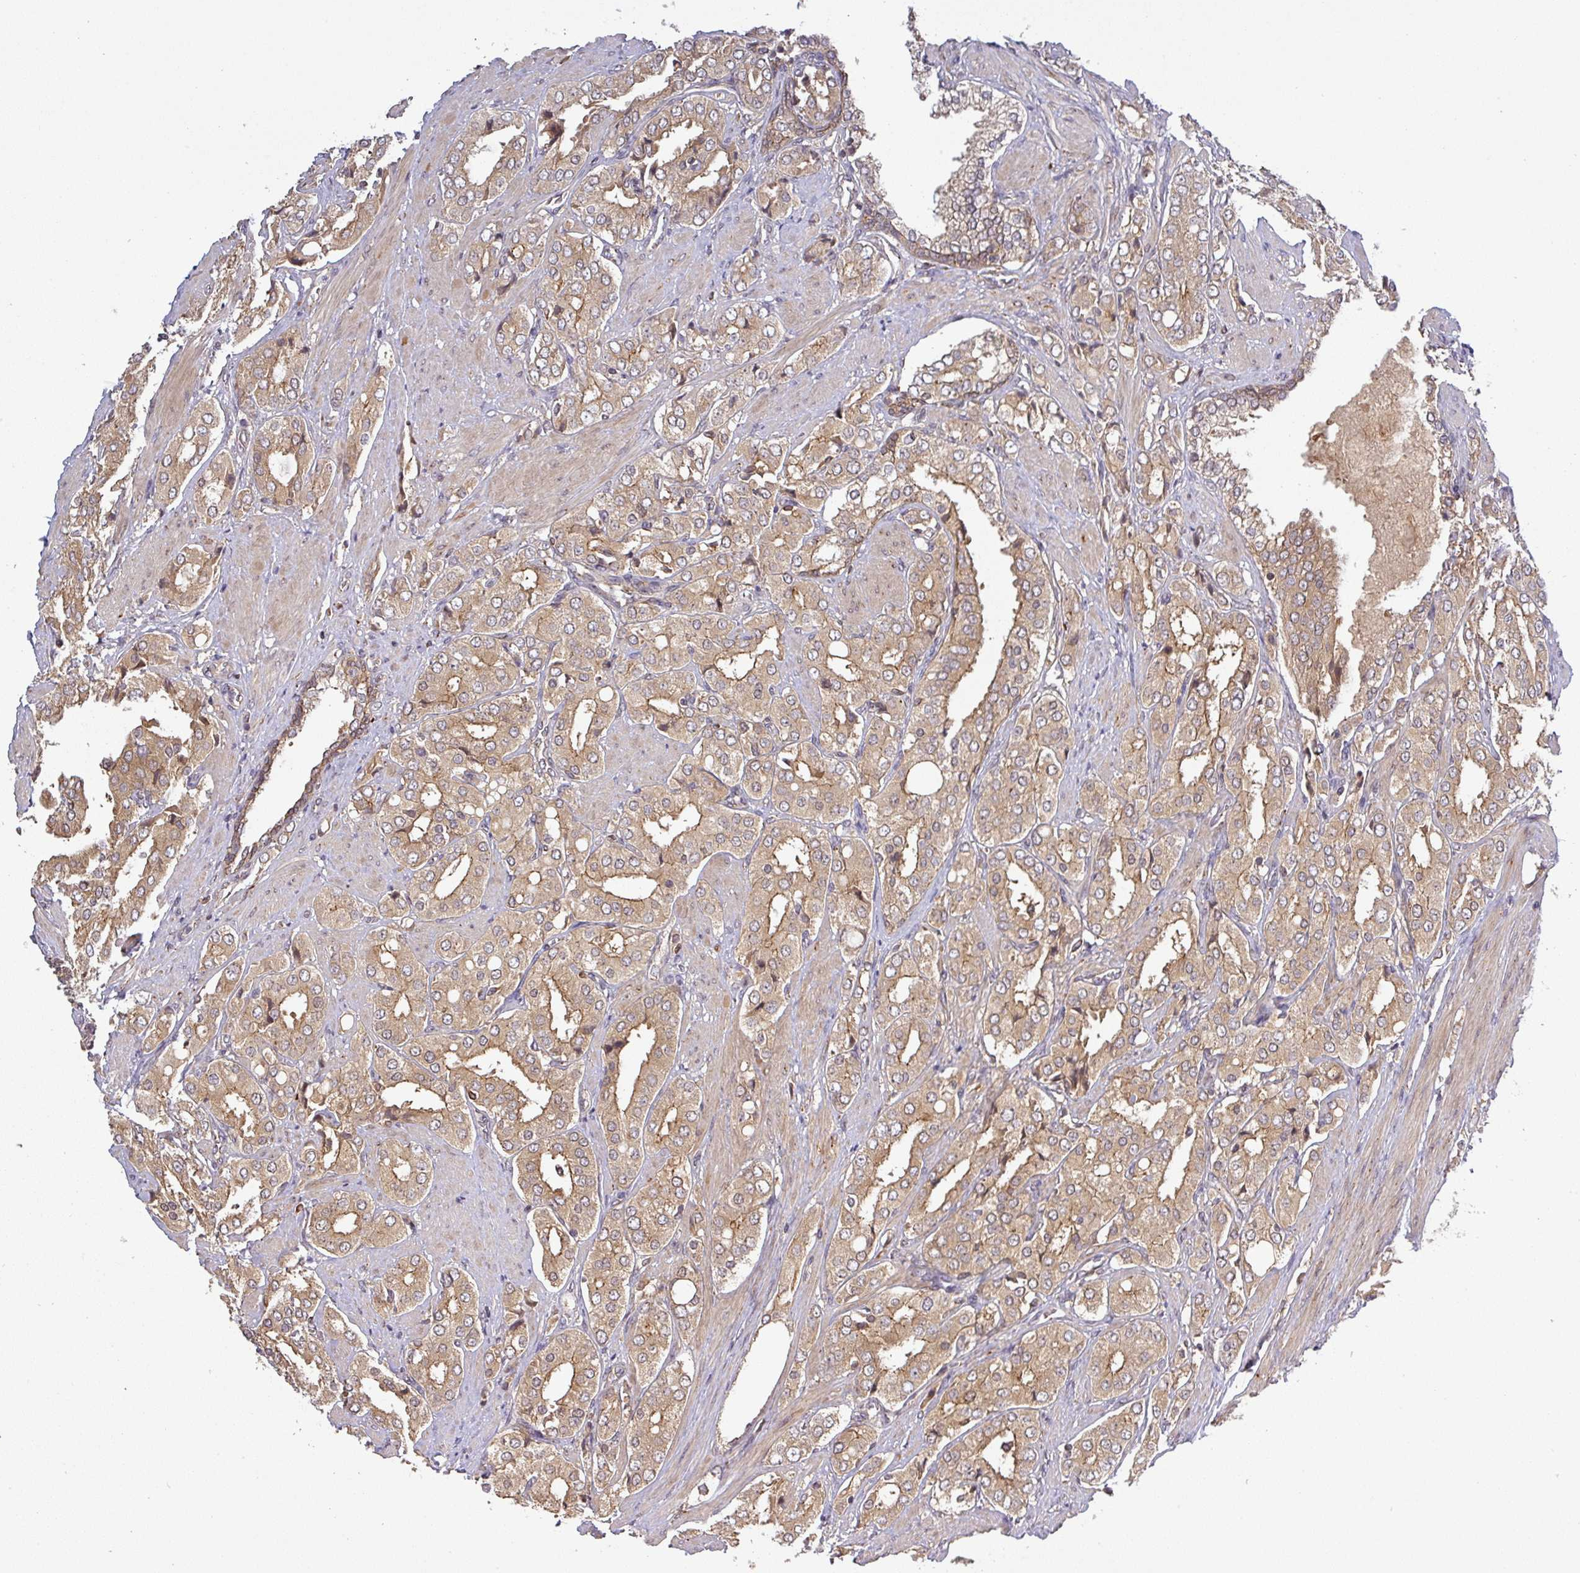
{"staining": {"intensity": "moderate", "quantity": ">75%", "location": "cytoplasmic/membranous"}, "tissue": "prostate cancer", "cell_type": "Tumor cells", "image_type": "cancer", "snomed": [{"axis": "morphology", "description": "Adenocarcinoma, High grade"}, {"axis": "topography", "description": "Prostate"}], "caption": "High-grade adenocarcinoma (prostate) stained with a protein marker reveals moderate staining in tumor cells.", "gene": "CCDC121", "patient": {"sex": "male", "age": 71}}